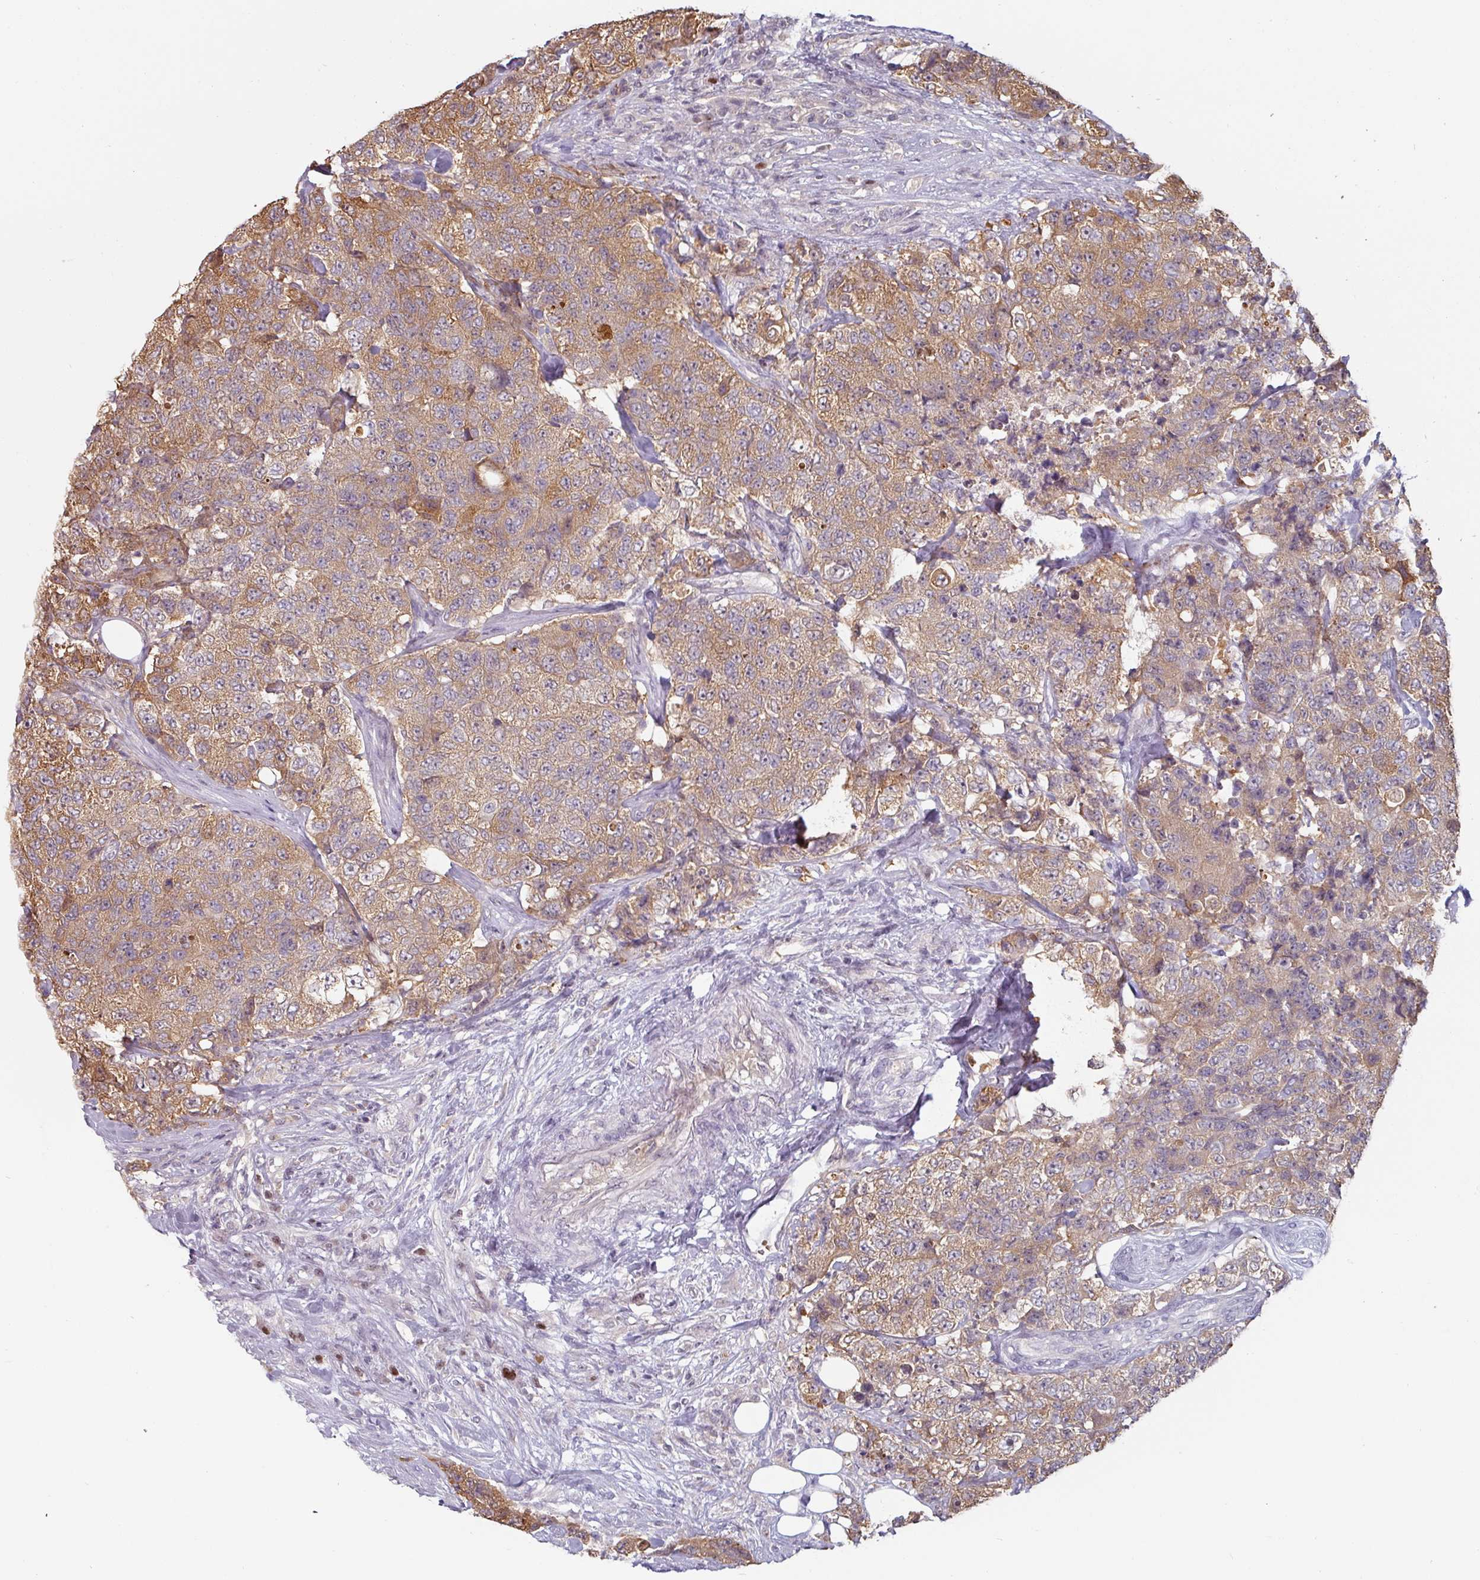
{"staining": {"intensity": "moderate", "quantity": ">75%", "location": "cytoplasmic/membranous"}, "tissue": "urothelial cancer", "cell_type": "Tumor cells", "image_type": "cancer", "snomed": [{"axis": "morphology", "description": "Urothelial carcinoma, High grade"}, {"axis": "topography", "description": "Urinary bladder"}], "caption": "Immunohistochemical staining of human high-grade urothelial carcinoma demonstrates medium levels of moderate cytoplasmic/membranous staining in approximately >75% of tumor cells.", "gene": "ZBTB6", "patient": {"sex": "female", "age": 78}}